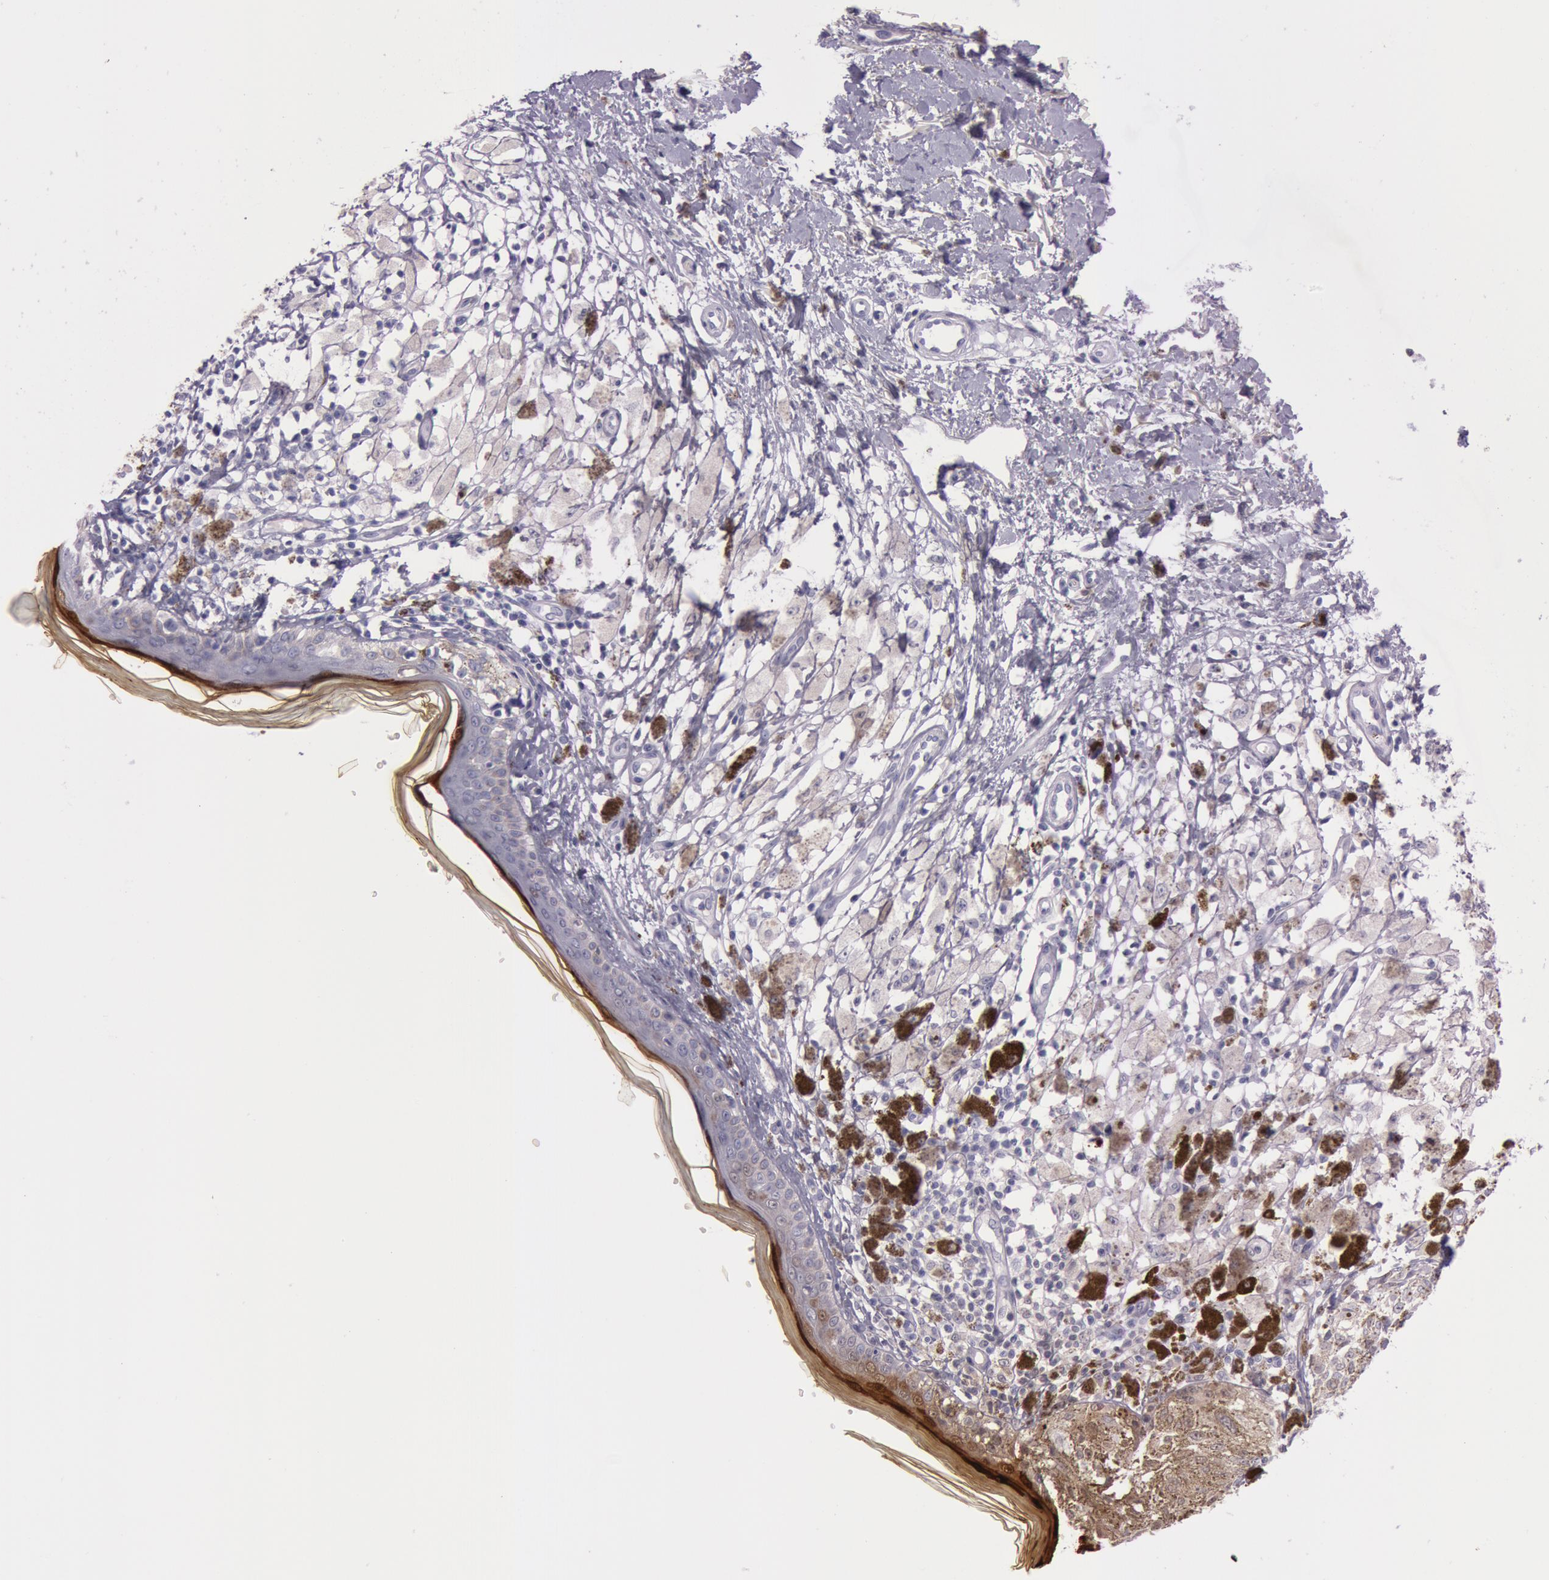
{"staining": {"intensity": "negative", "quantity": "none", "location": "none"}, "tissue": "melanoma", "cell_type": "Tumor cells", "image_type": "cancer", "snomed": [{"axis": "morphology", "description": "Malignant melanoma, NOS"}, {"axis": "topography", "description": "Skin"}], "caption": "IHC of melanoma shows no expression in tumor cells.", "gene": "S100A7", "patient": {"sex": "male", "age": 88}}